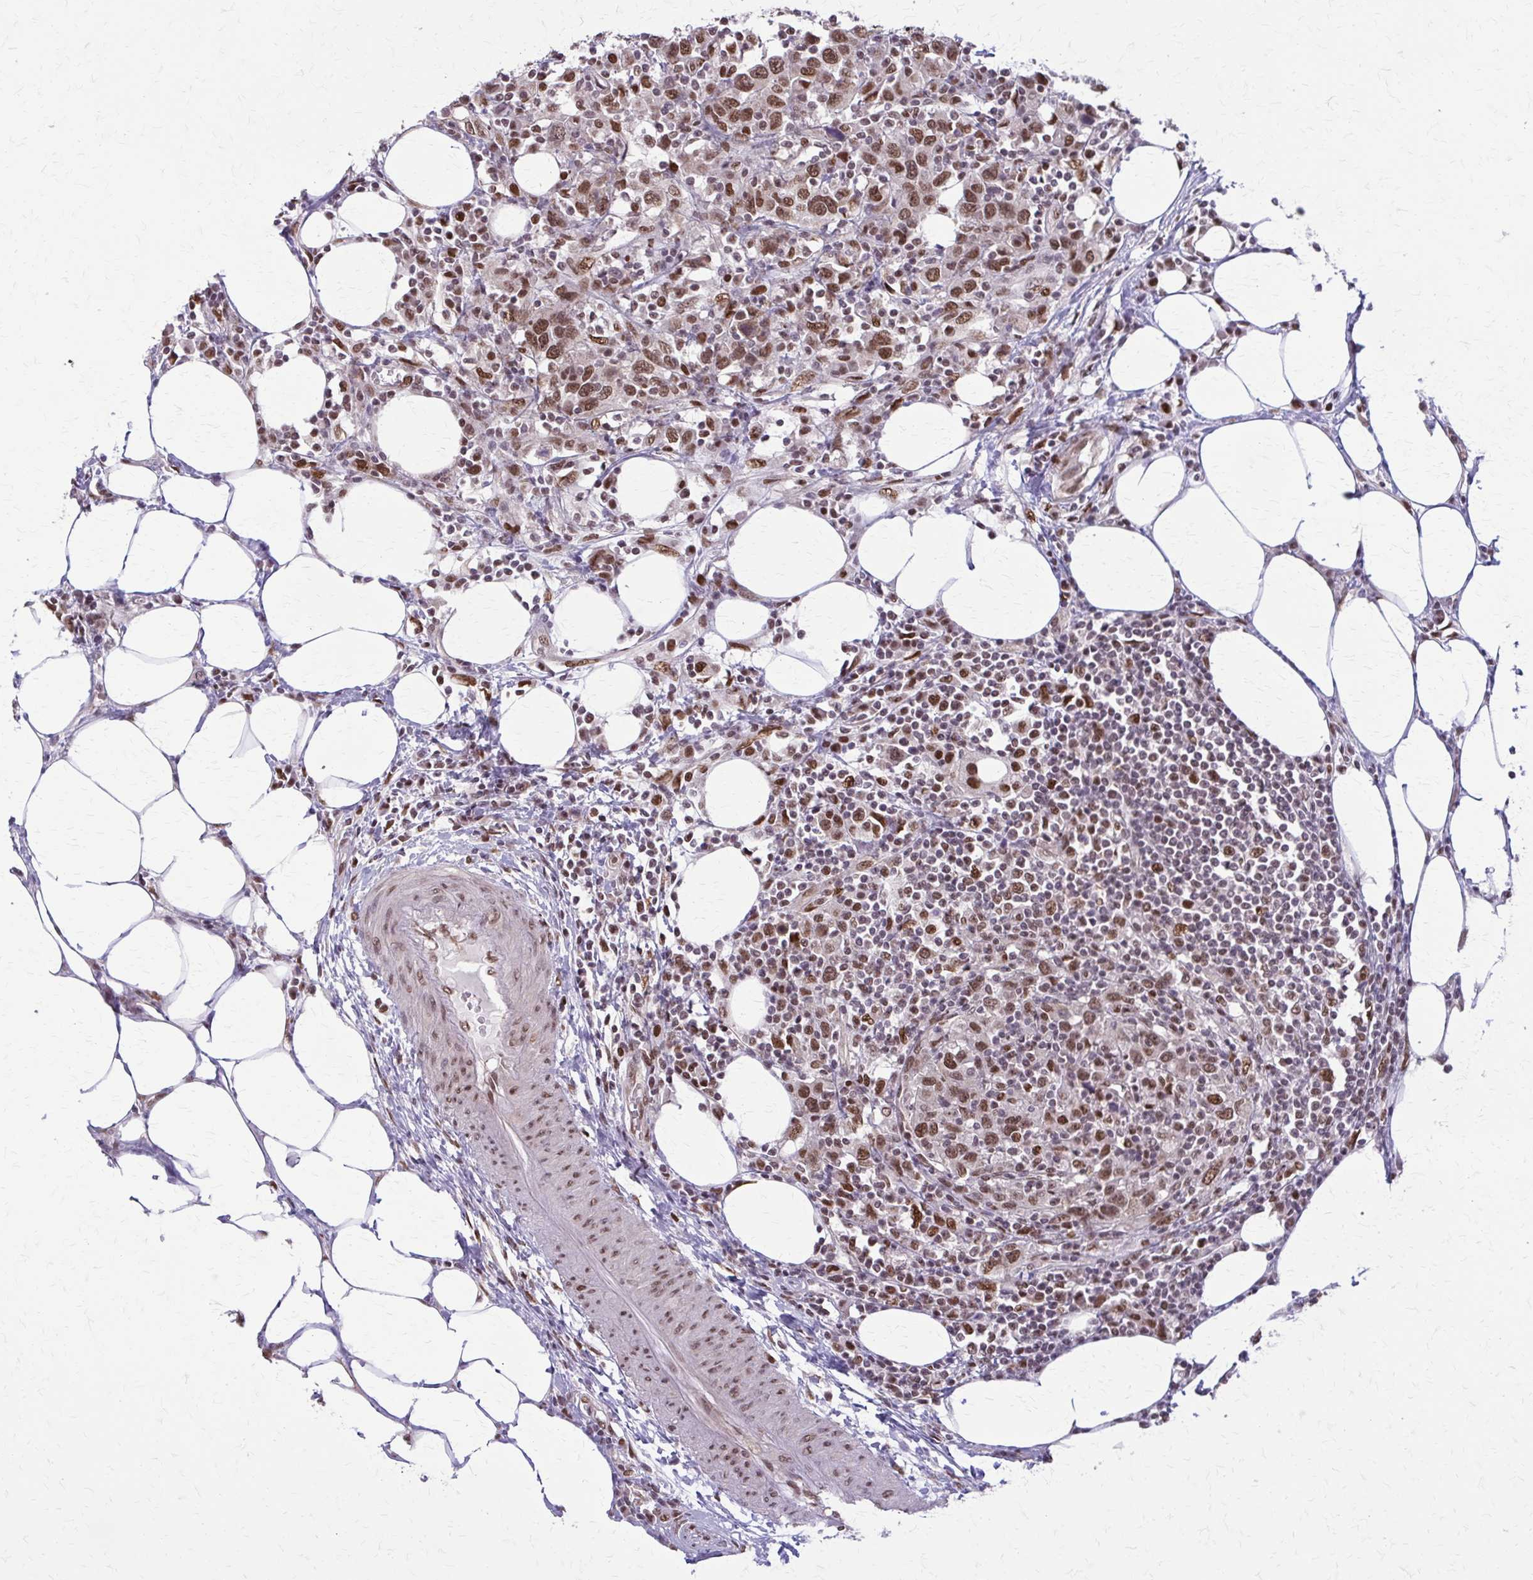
{"staining": {"intensity": "moderate", "quantity": ">75%", "location": "nuclear"}, "tissue": "urothelial cancer", "cell_type": "Tumor cells", "image_type": "cancer", "snomed": [{"axis": "morphology", "description": "Urothelial carcinoma, High grade"}, {"axis": "topography", "description": "Urinary bladder"}], "caption": "Protein positivity by immunohistochemistry (IHC) reveals moderate nuclear staining in about >75% of tumor cells in urothelial cancer. Nuclei are stained in blue.", "gene": "TTF1", "patient": {"sex": "male", "age": 61}}